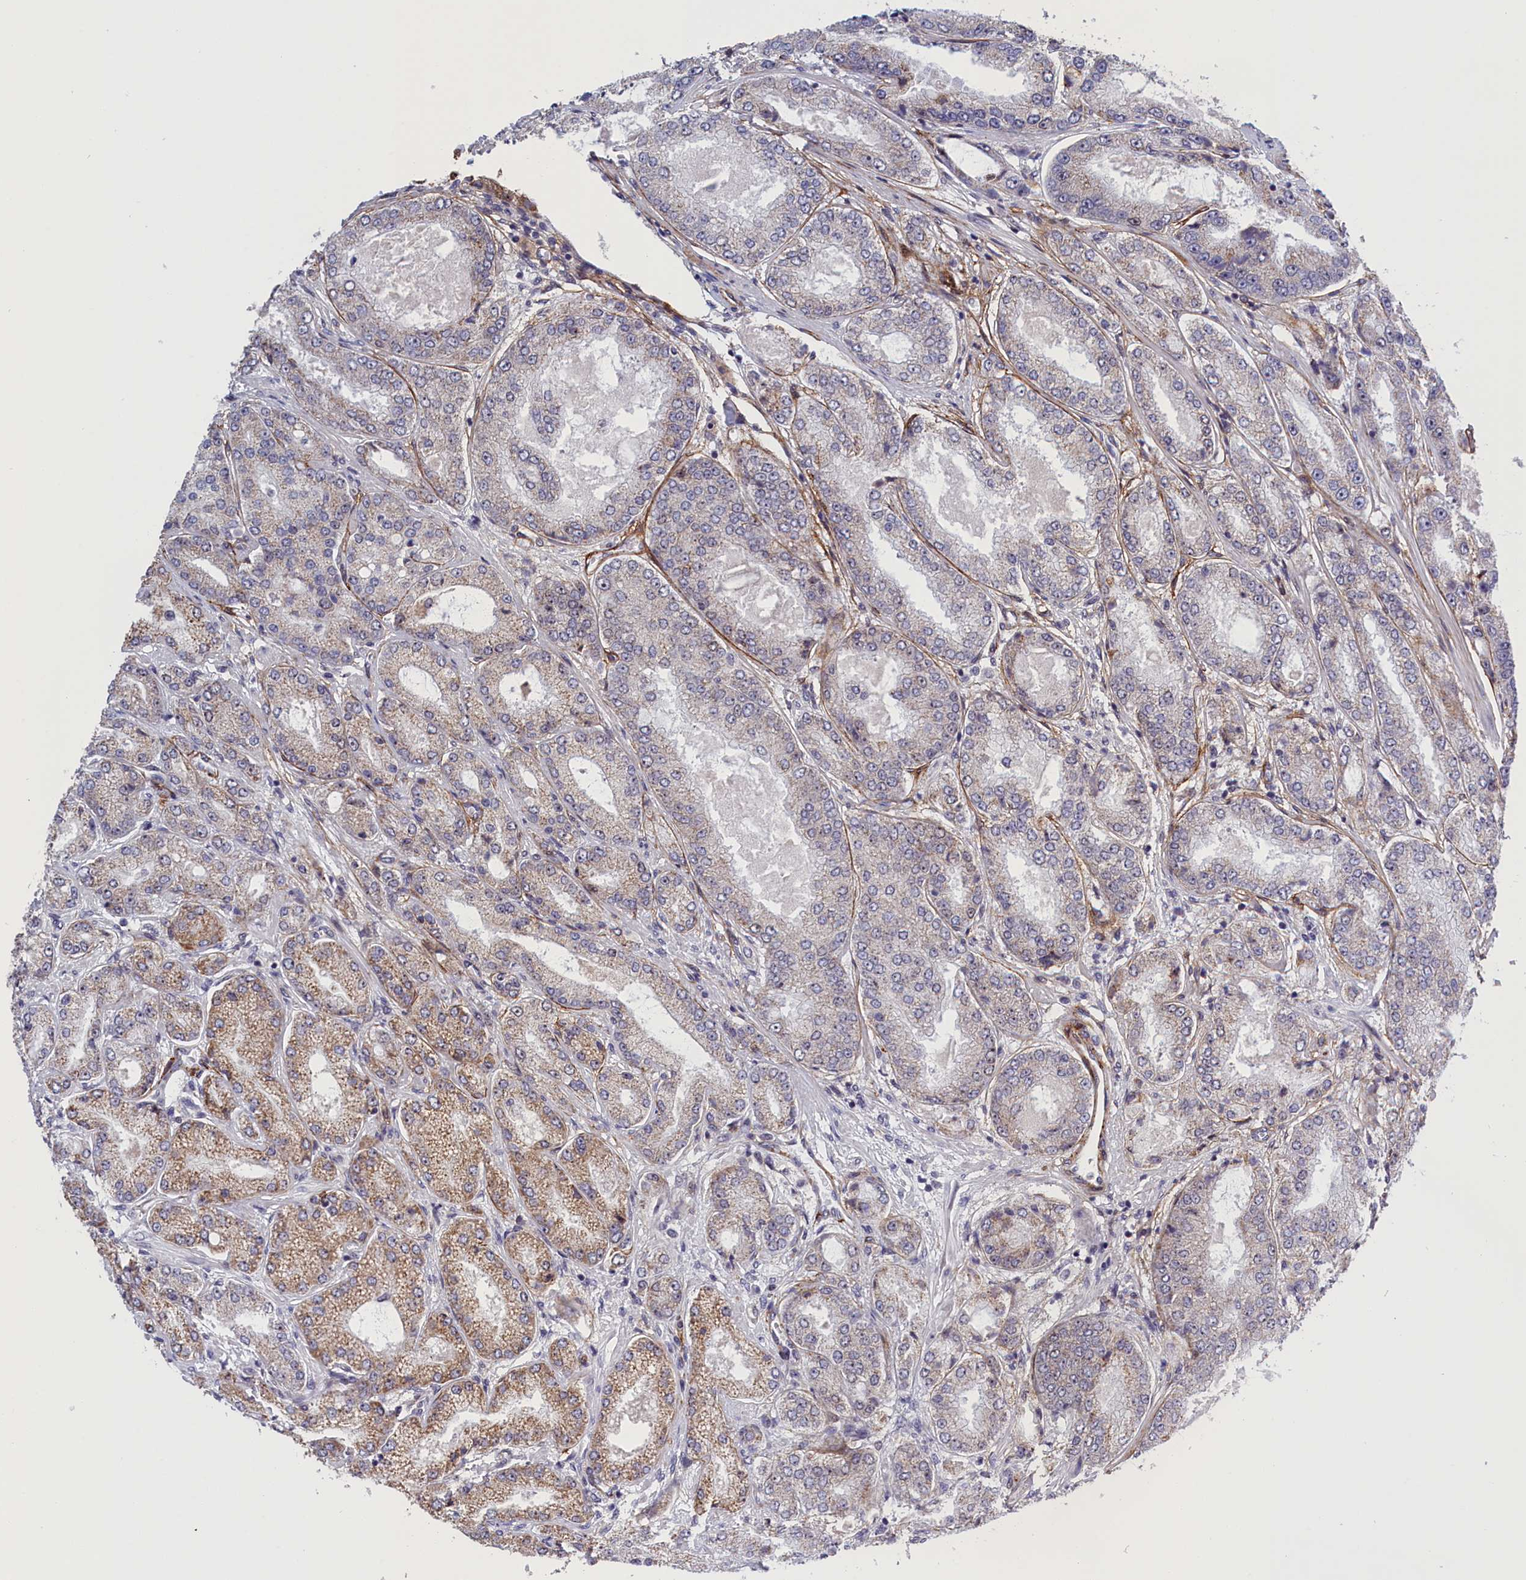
{"staining": {"intensity": "moderate", "quantity": "25%-75%", "location": "cytoplasmic/membranous,nuclear"}, "tissue": "prostate cancer", "cell_type": "Tumor cells", "image_type": "cancer", "snomed": [{"axis": "morphology", "description": "Adenocarcinoma, High grade"}, {"axis": "topography", "description": "Prostate"}], "caption": "IHC image of neoplastic tissue: human prostate cancer stained using IHC reveals medium levels of moderate protein expression localized specifically in the cytoplasmic/membranous and nuclear of tumor cells, appearing as a cytoplasmic/membranous and nuclear brown color.", "gene": "PPAN", "patient": {"sex": "male", "age": 71}}